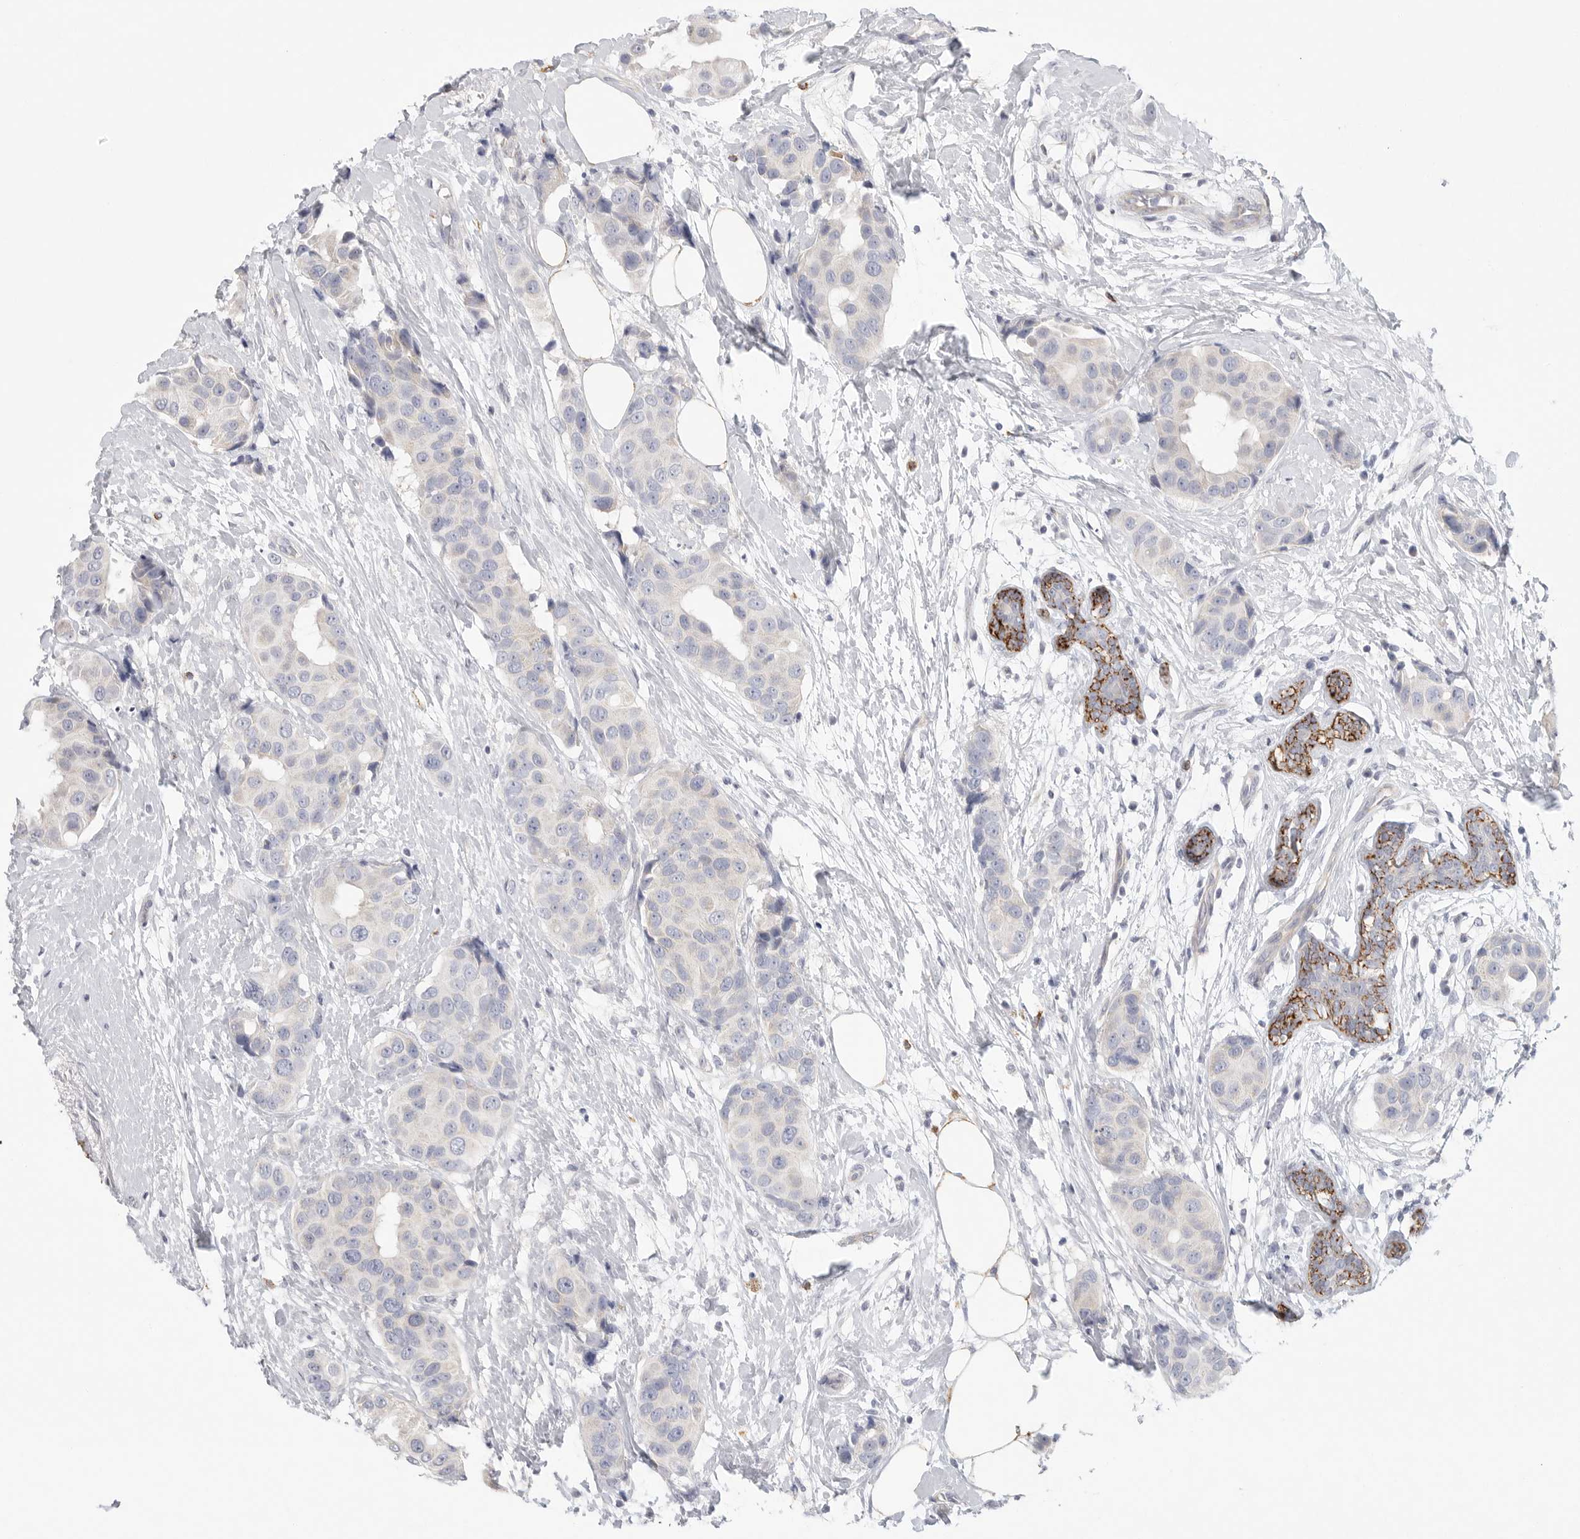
{"staining": {"intensity": "negative", "quantity": "none", "location": "none"}, "tissue": "breast cancer", "cell_type": "Tumor cells", "image_type": "cancer", "snomed": [{"axis": "morphology", "description": "Normal tissue, NOS"}, {"axis": "morphology", "description": "Duct carcinoma"}, {"axis": "topography", "description": "Breast"}], "caption": "There is no significant positivity in tumor cells of invasive ductal carcinoma (breast). (DAB (3,3'-diaminobenzidine) immunohistochemistry (IHC), high magnification).", "gene": "ELP3", "patient": {"sex": "female", "age": 39}}